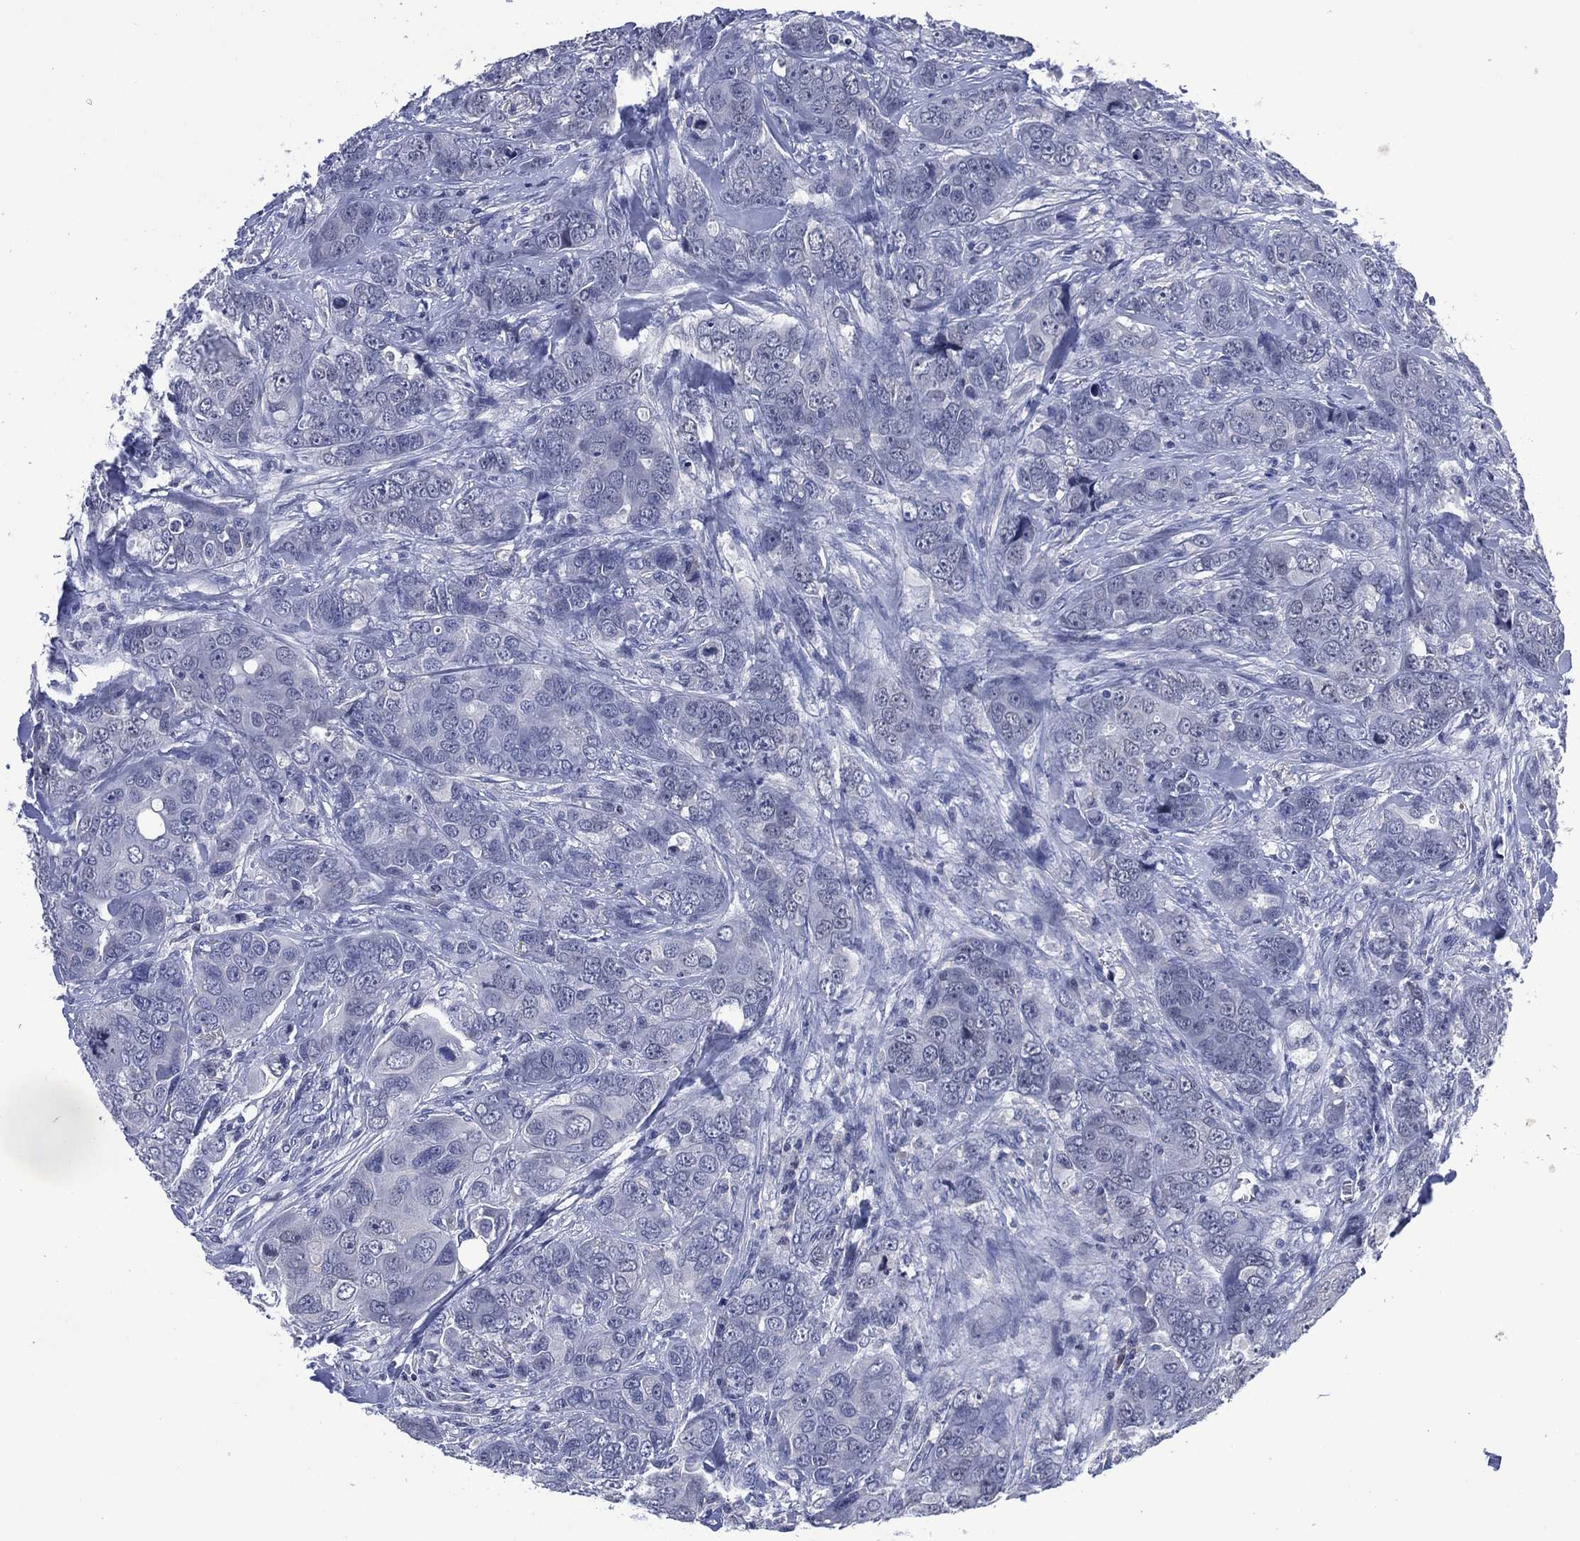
{"staining": {"intensity": "negative", "quantity": "none", "location": "none"}, "tissue": "breast cancer", "cell_type": "Tumor cells", "image_type": "cancer", "snomed": [{"axis": "morphology", "description": "Duct carcinoma"}, {"axis": "topography", "description": "Breast"}], "caption": "Tumor cells are negative for brown protein staining in intraductal carcinoma (breast).", "gene": "USP26", "patient": {"sex": "female", "age": 43}}